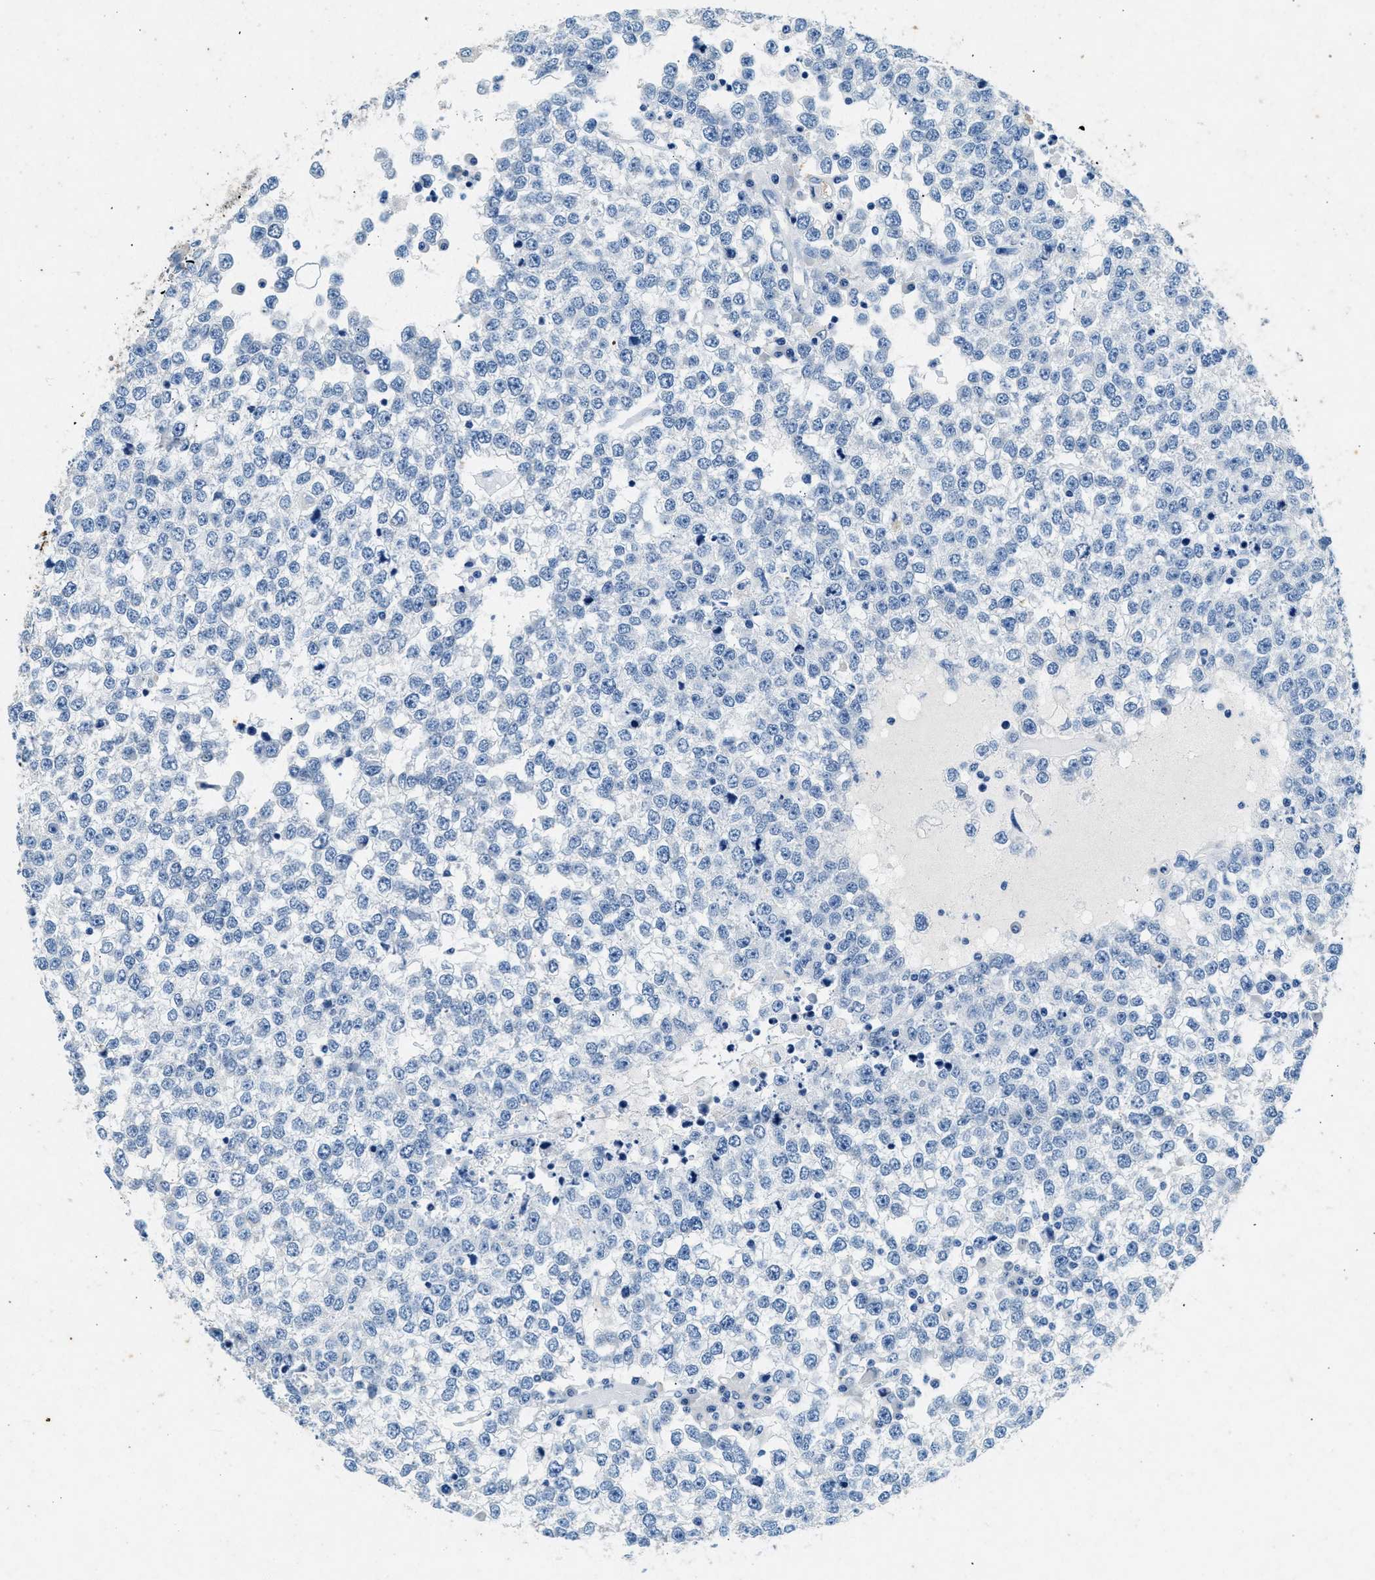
{"staining": {"intensity": "negative", "quantity": "none", "location": "none"}, "tissue": "testis cancer", "cell_type": "Tumor cells", "image_type": "cancer", "snomed": [{"axis": "morphology", "description": "Seminoma, NOS"}, {"axis": "topography", "description": "Testis"}], "caption": "Seminoma (testis) stained for a protein using IHC demonstrates no positivity tumor cells.", "gene": "CFAP20", "patient": {"sex": "male", "age": 65}}